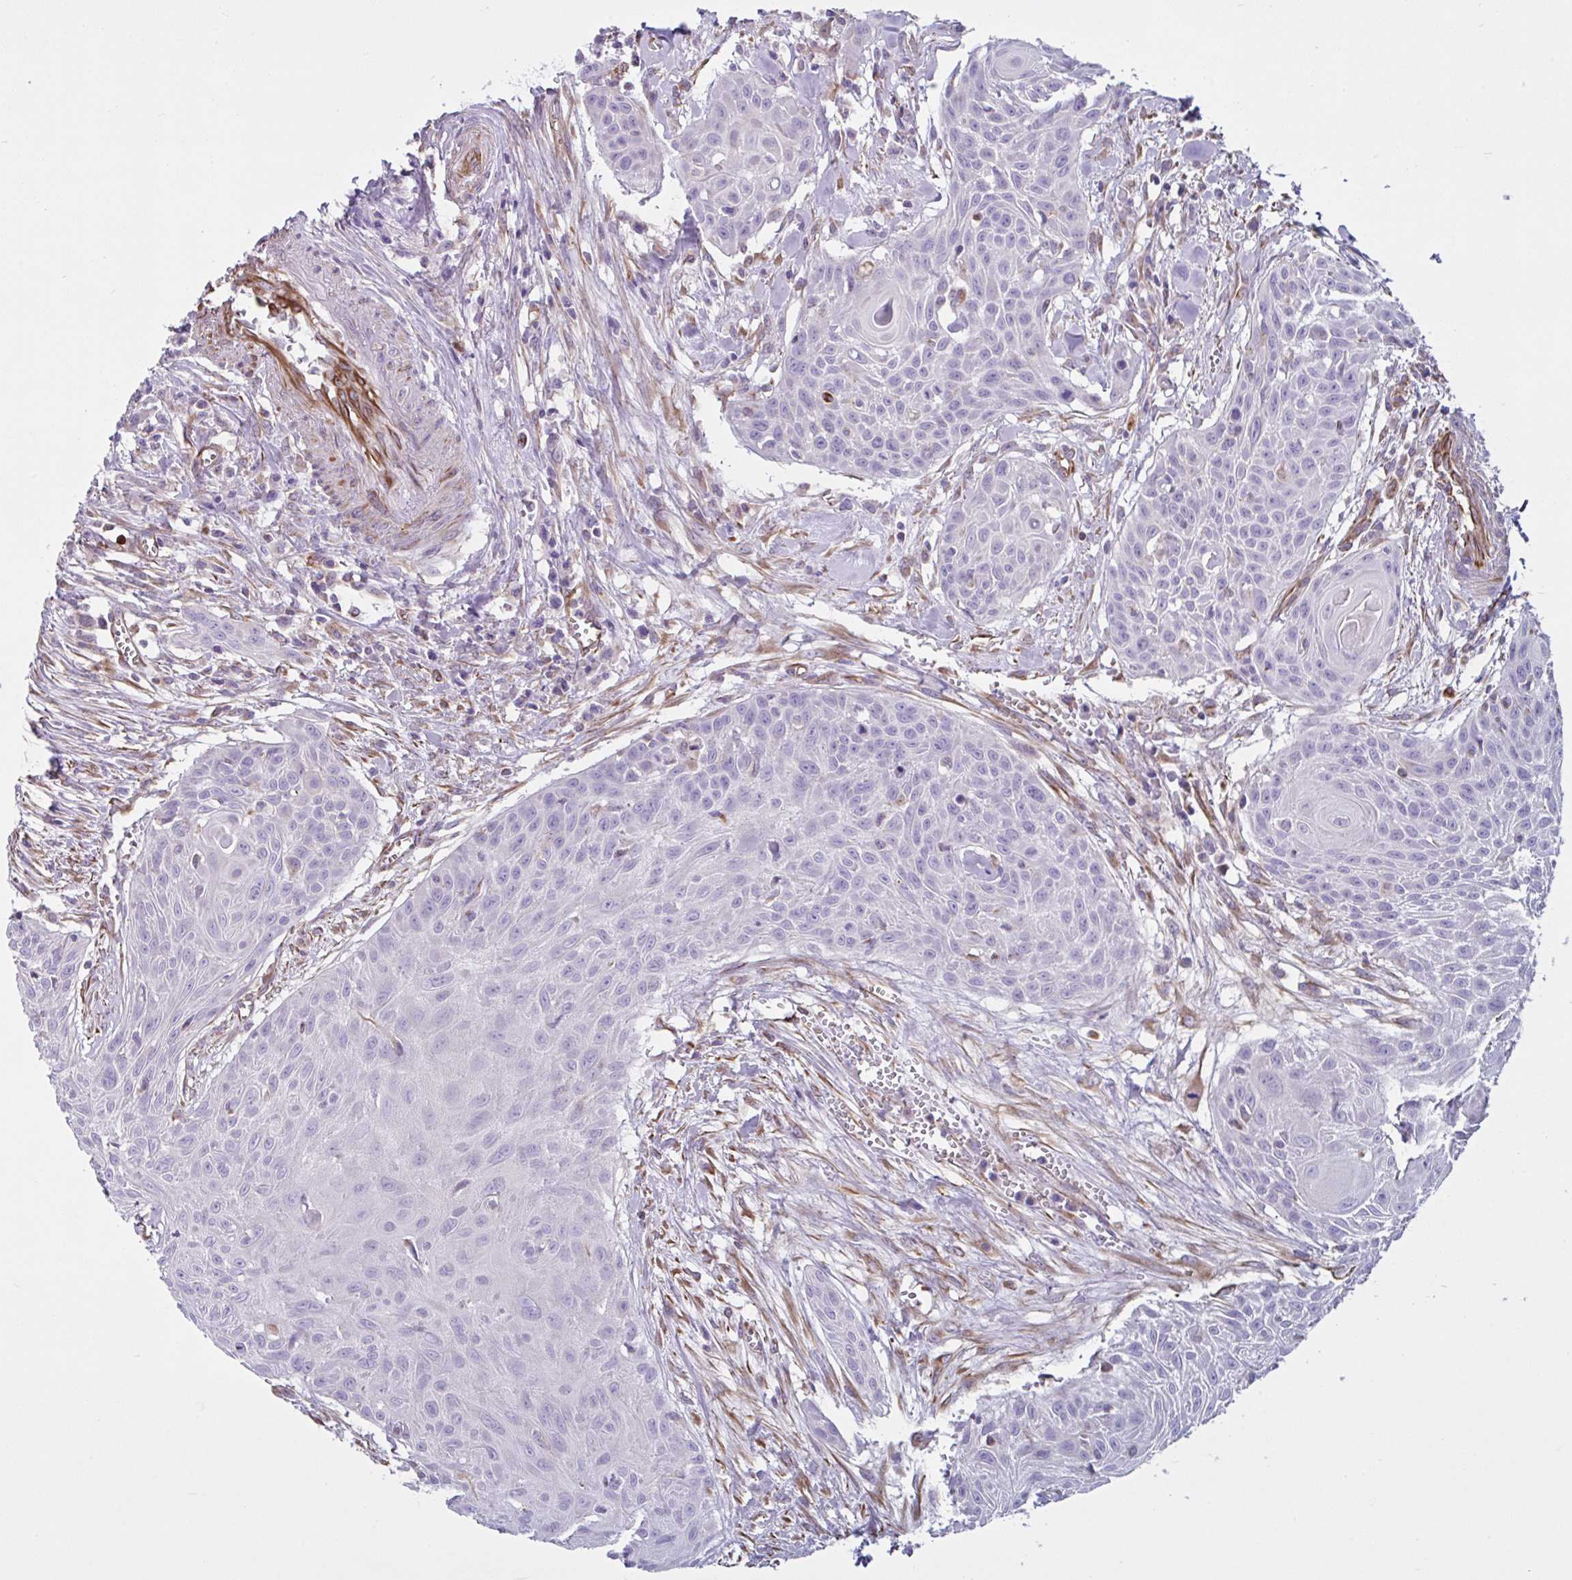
{"staining": {"intensity": "negative", "quantity": "none", "location": "none"}, "tissue": "head and neck cancer", "cell_type": "Tumor cells", "image_type": "cancer", "snomed": [{"axis": "morphology", "description": "Squamous cell carcinoma, NOS"}, {"axis": "topography", "description": "Lymph node"}, {"axis": "topography", "description": "Salivary gland"}, {"axis": "topography", "description": "Head-Neck"}], "caption": "Tumor cells show no significant protein positivity in head and neck squamous cell carcinoma.", "gene": "TMEM86B", "patient": {"sex": "female", "age": 74}}